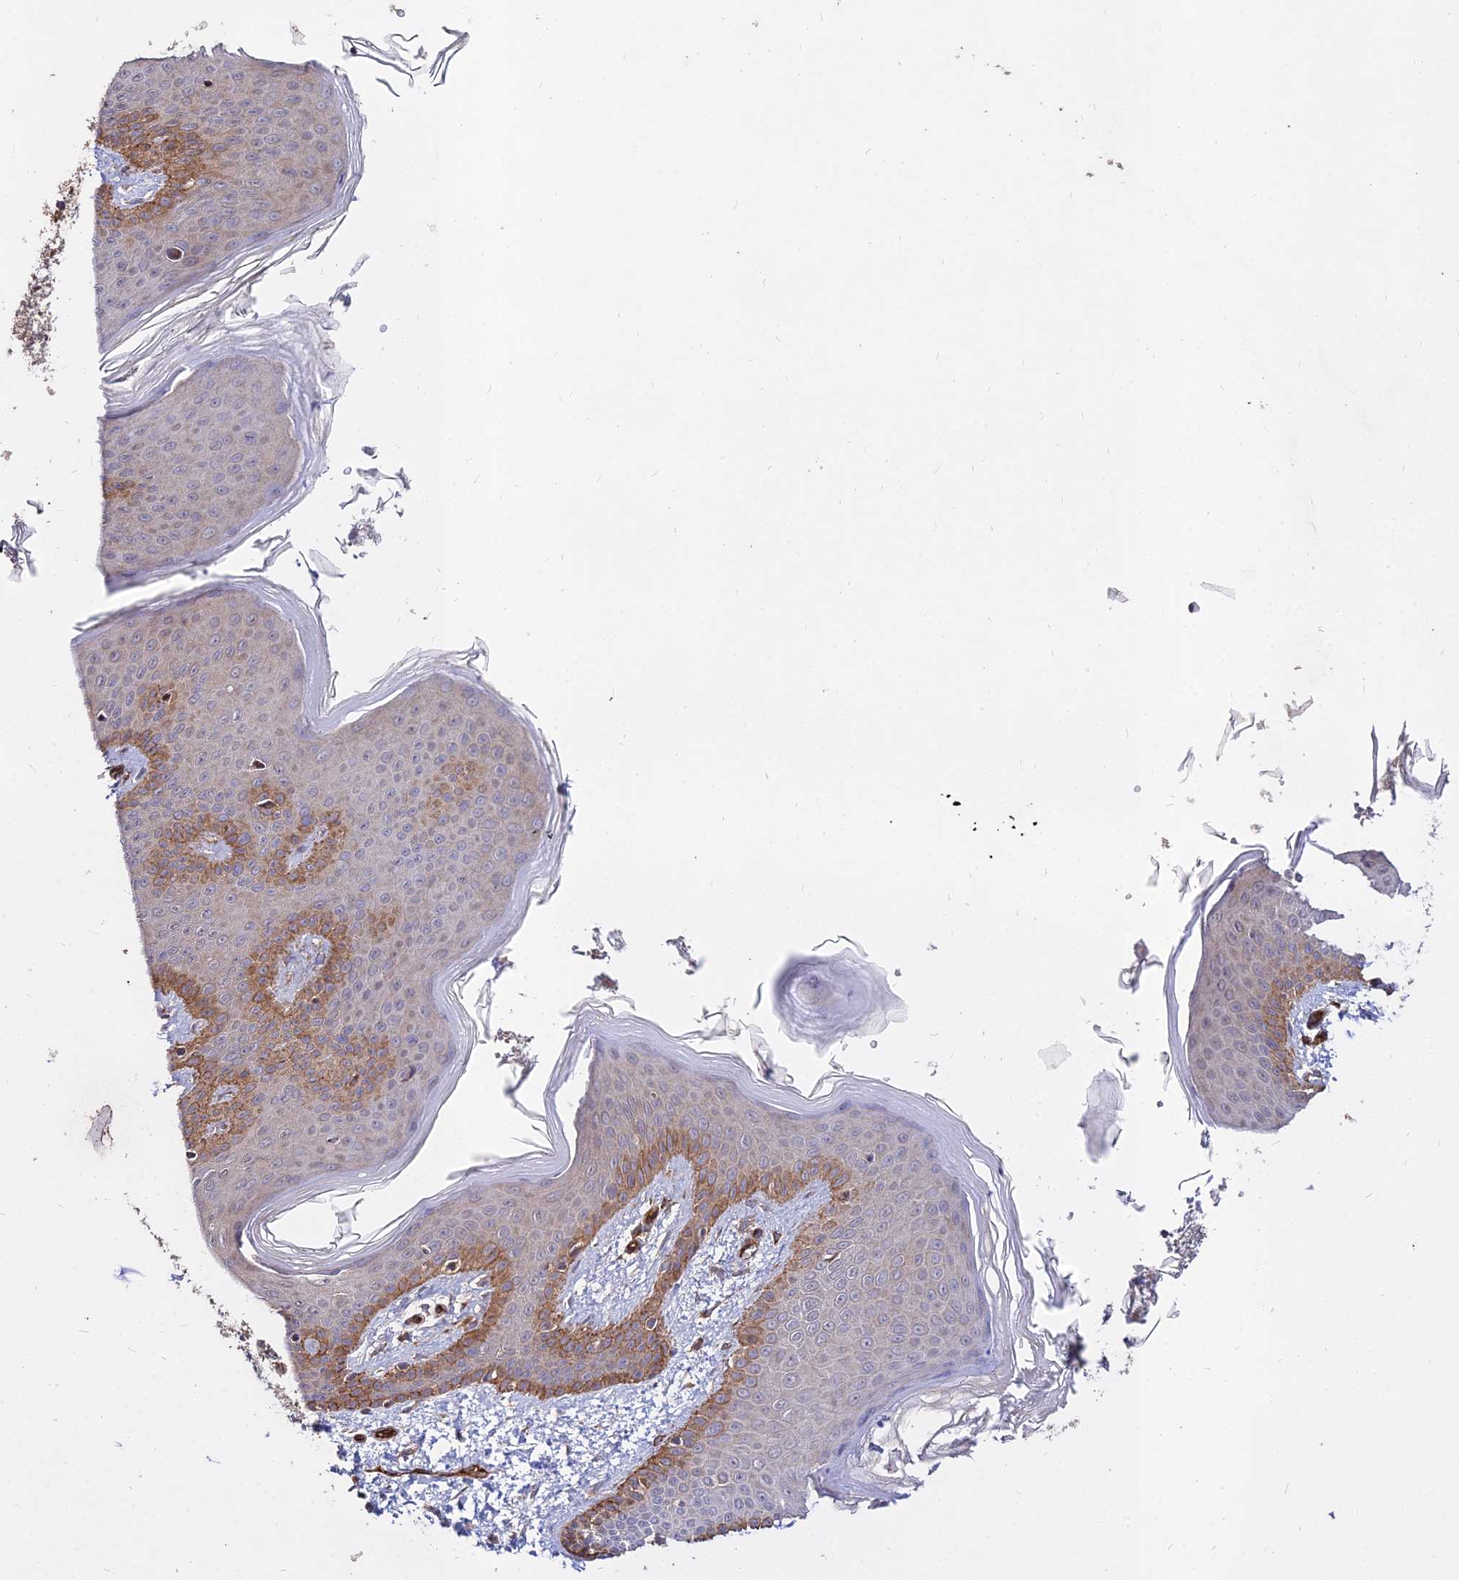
{"staining": {"intensity": "strong", "quantity": "25%-75%", "location": "cytoplasmic/membranous"}, "tissue": "skin", "cell_type": "Fibroblasts", "image_type": "normal", "snomed": [{"axis": "morphology", "description": "Normal tissue, NOS"}, {"axis": "topography", "description": "Skin"}], "caption": "Fibroblasts show high levels of strong cytoplasmic/membranous expression in approximately 25%-75% of cells in normal skin. (brown staining indicates protein expression, while blue staining denotes nuclei).", "gene": "GRTP1", "patient": {"sex": "male", "age": 36}}